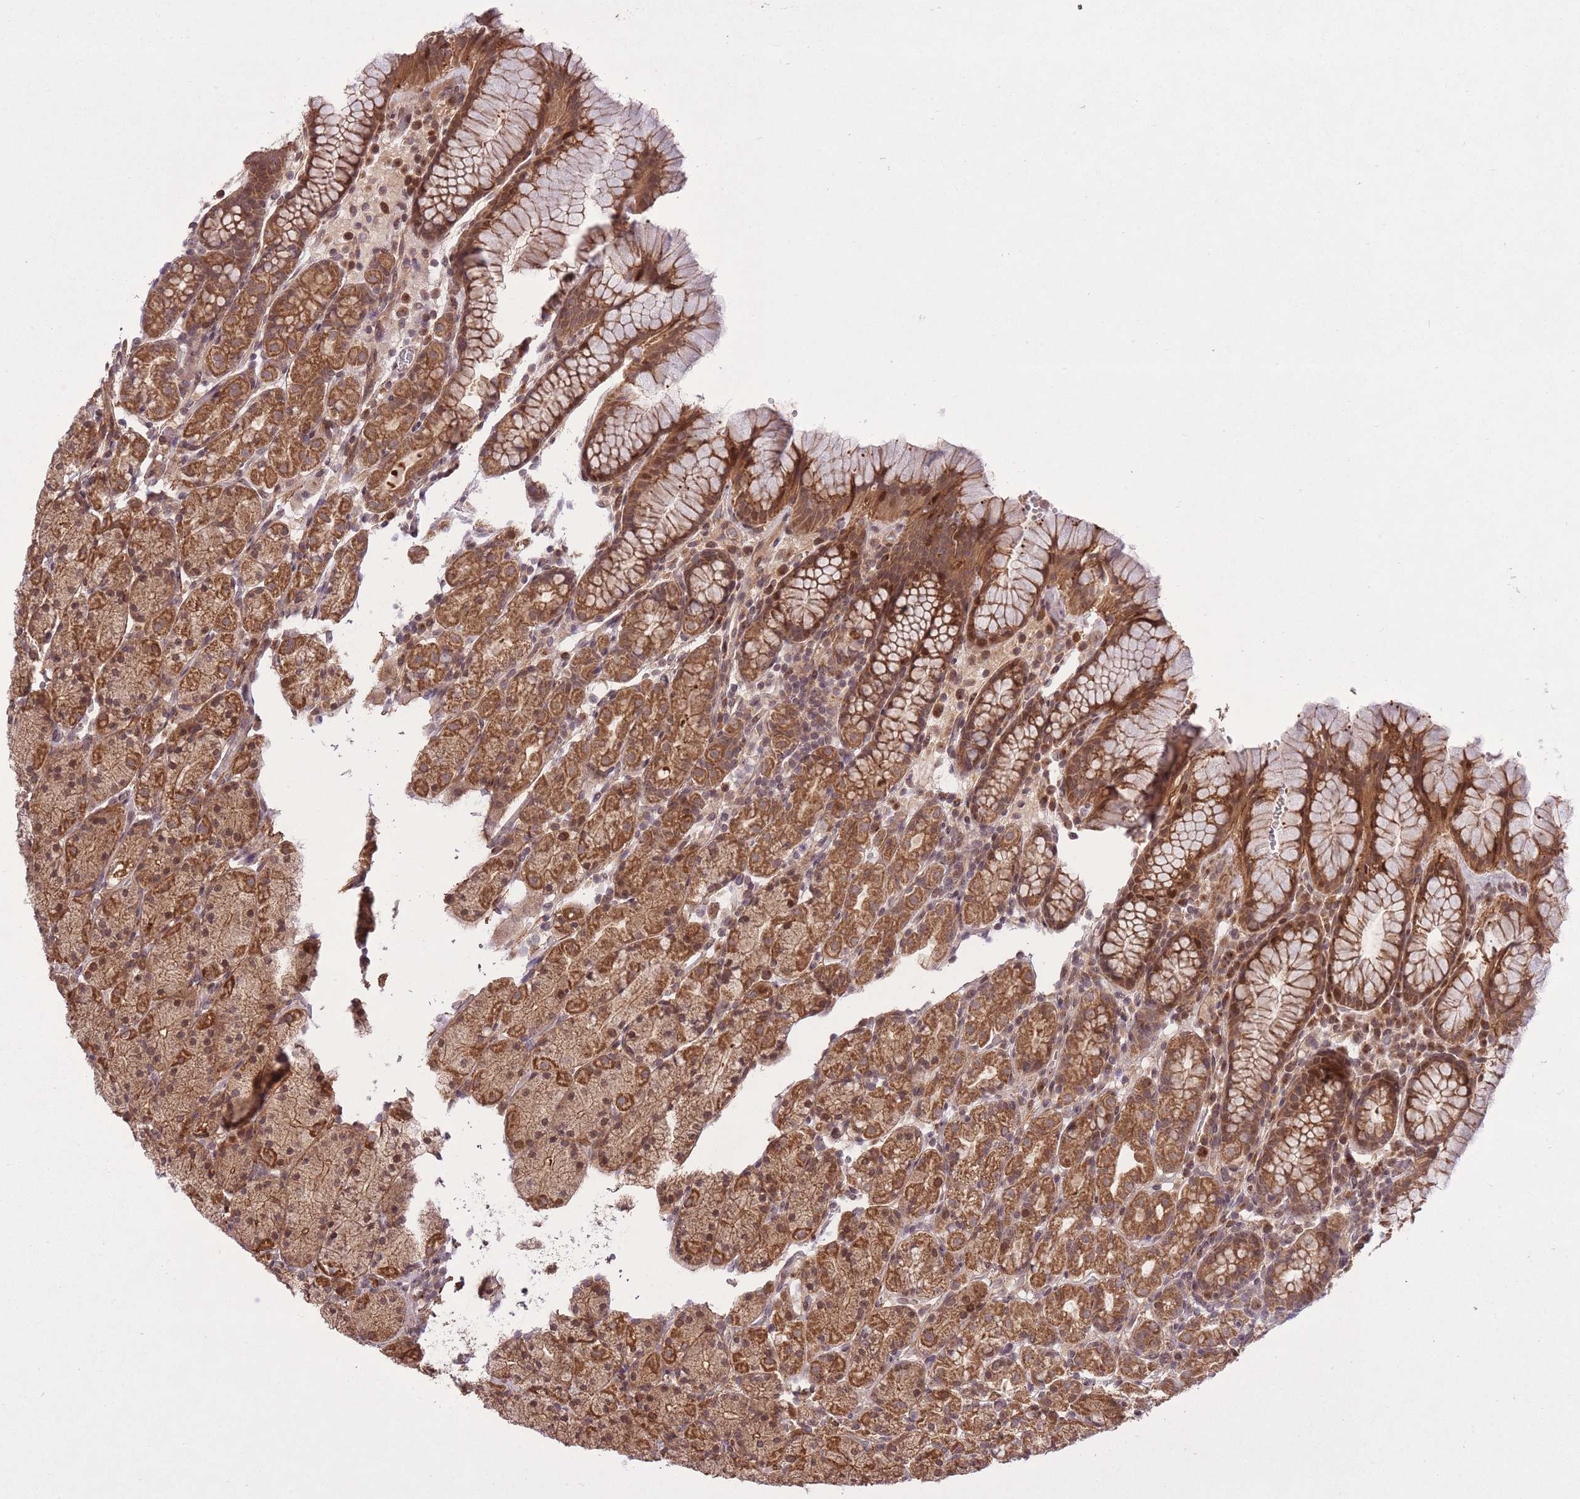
{"staining": {"intensity": "strong", "quantity": ">75%", "location": "cytoplasmic/membranous,nuclear"}, "tissue": "stomach", "cell_type": "Glandular cells", "image_type": "normal", "snomed": [{"axis": "morphology", "description": "Normal tissue, NOS"}, {"axis": "topography", "description": "Stomach, upper"}, {"axis": "topography", "description": "Stomach"}], "caption": "Immunohistochemistry (IHC) (DAB) staining of unremarkable human stomach demonstrates strong cytoplasmic/membranous,nuclear protein expression in approximately >75% of glandular cells. (DAB (3,3'-diaminobenzidine) IHC, brown staining for protein, blue staining for nuclei).", "gene": "ZNF391", "patient": {"sex": "male", "age": 62}}